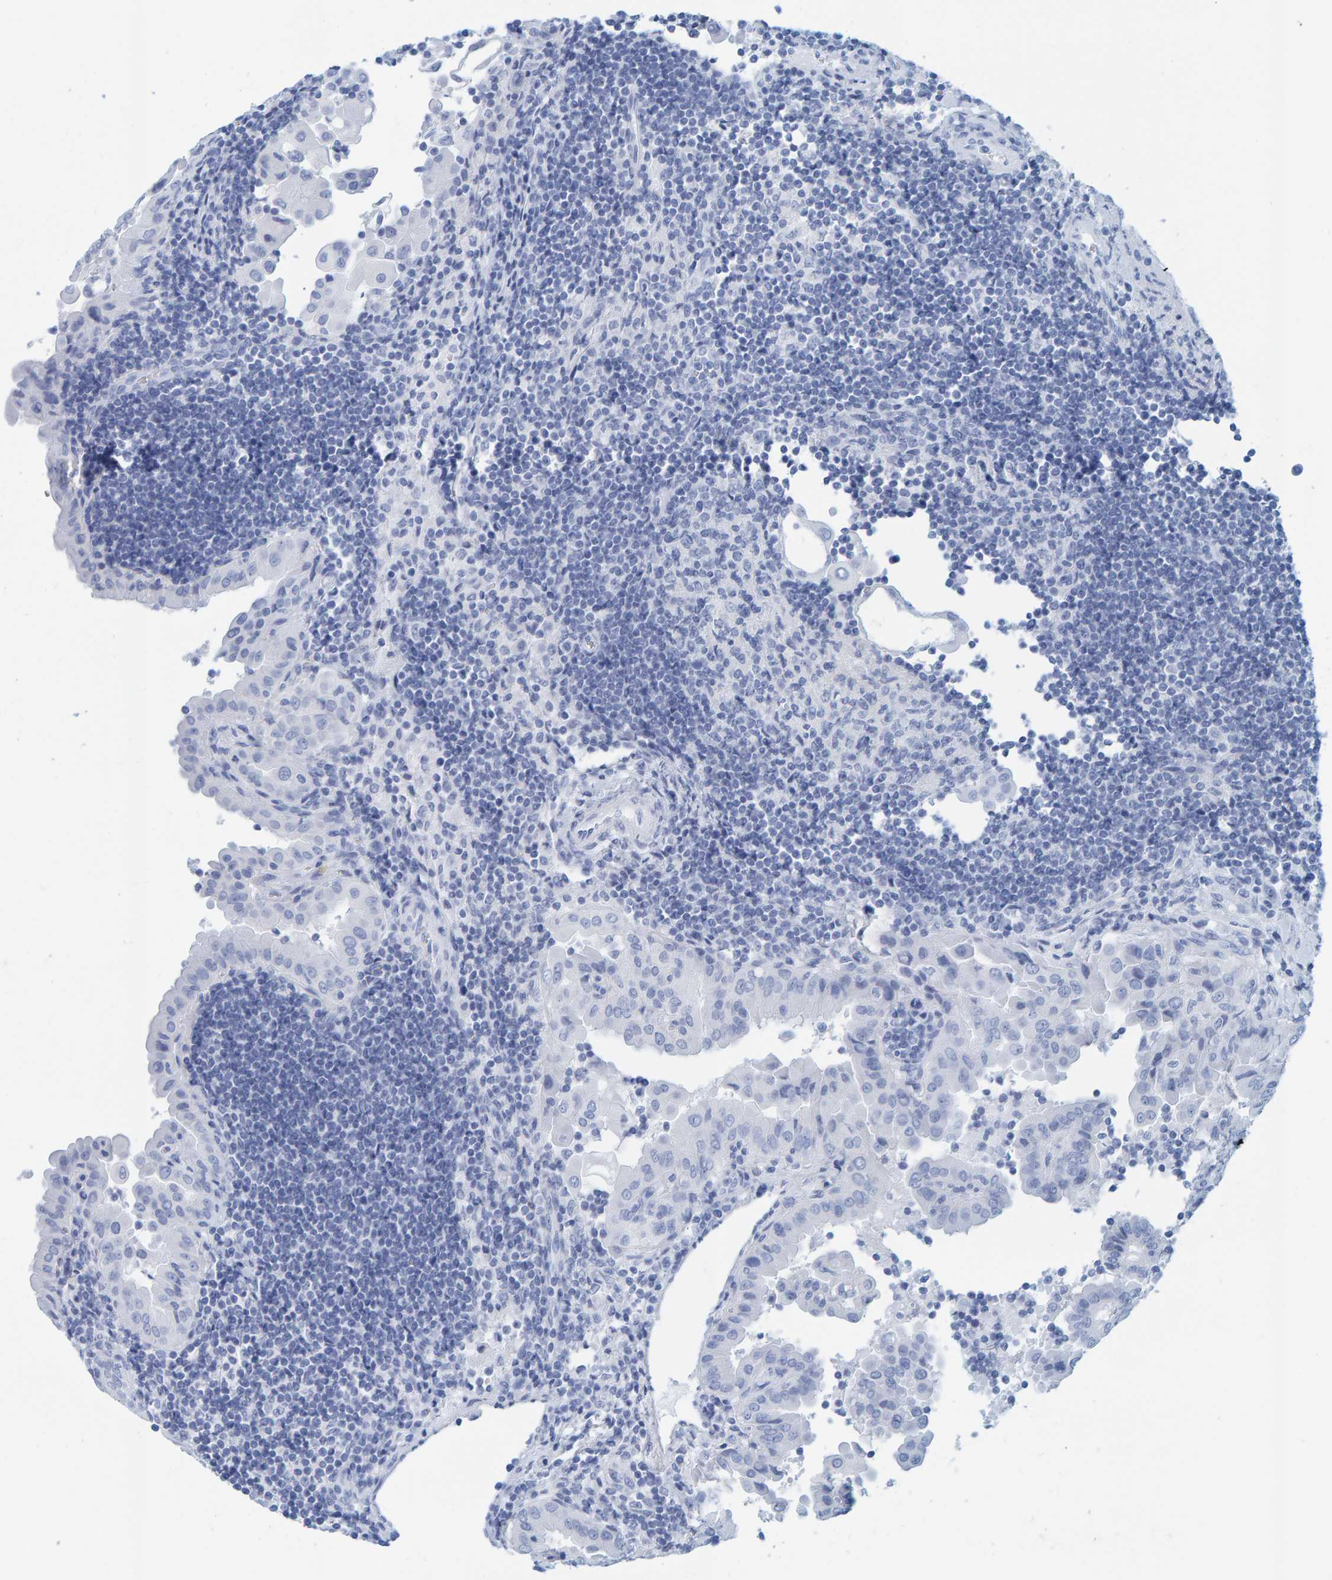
{"staining": {"intensity": "negative", "quantity": "none", "location": "none"}, "tissue": "thyroid cancer", "cell_type": "Tumor cells", "image_type": "cancer", "snomed": [{"axis": "morphology", "description": "Papillary adenocarcinoma, NOS"}, {"axis": "topography", "description": "Thyroid gland"}], "caption": "Thyroid papillary adenocarcinoma stained for a protein using IHC displays no expression tumor cells.", "gene": "SFTPC", "patient": {"sex": "male", "age": 33}}